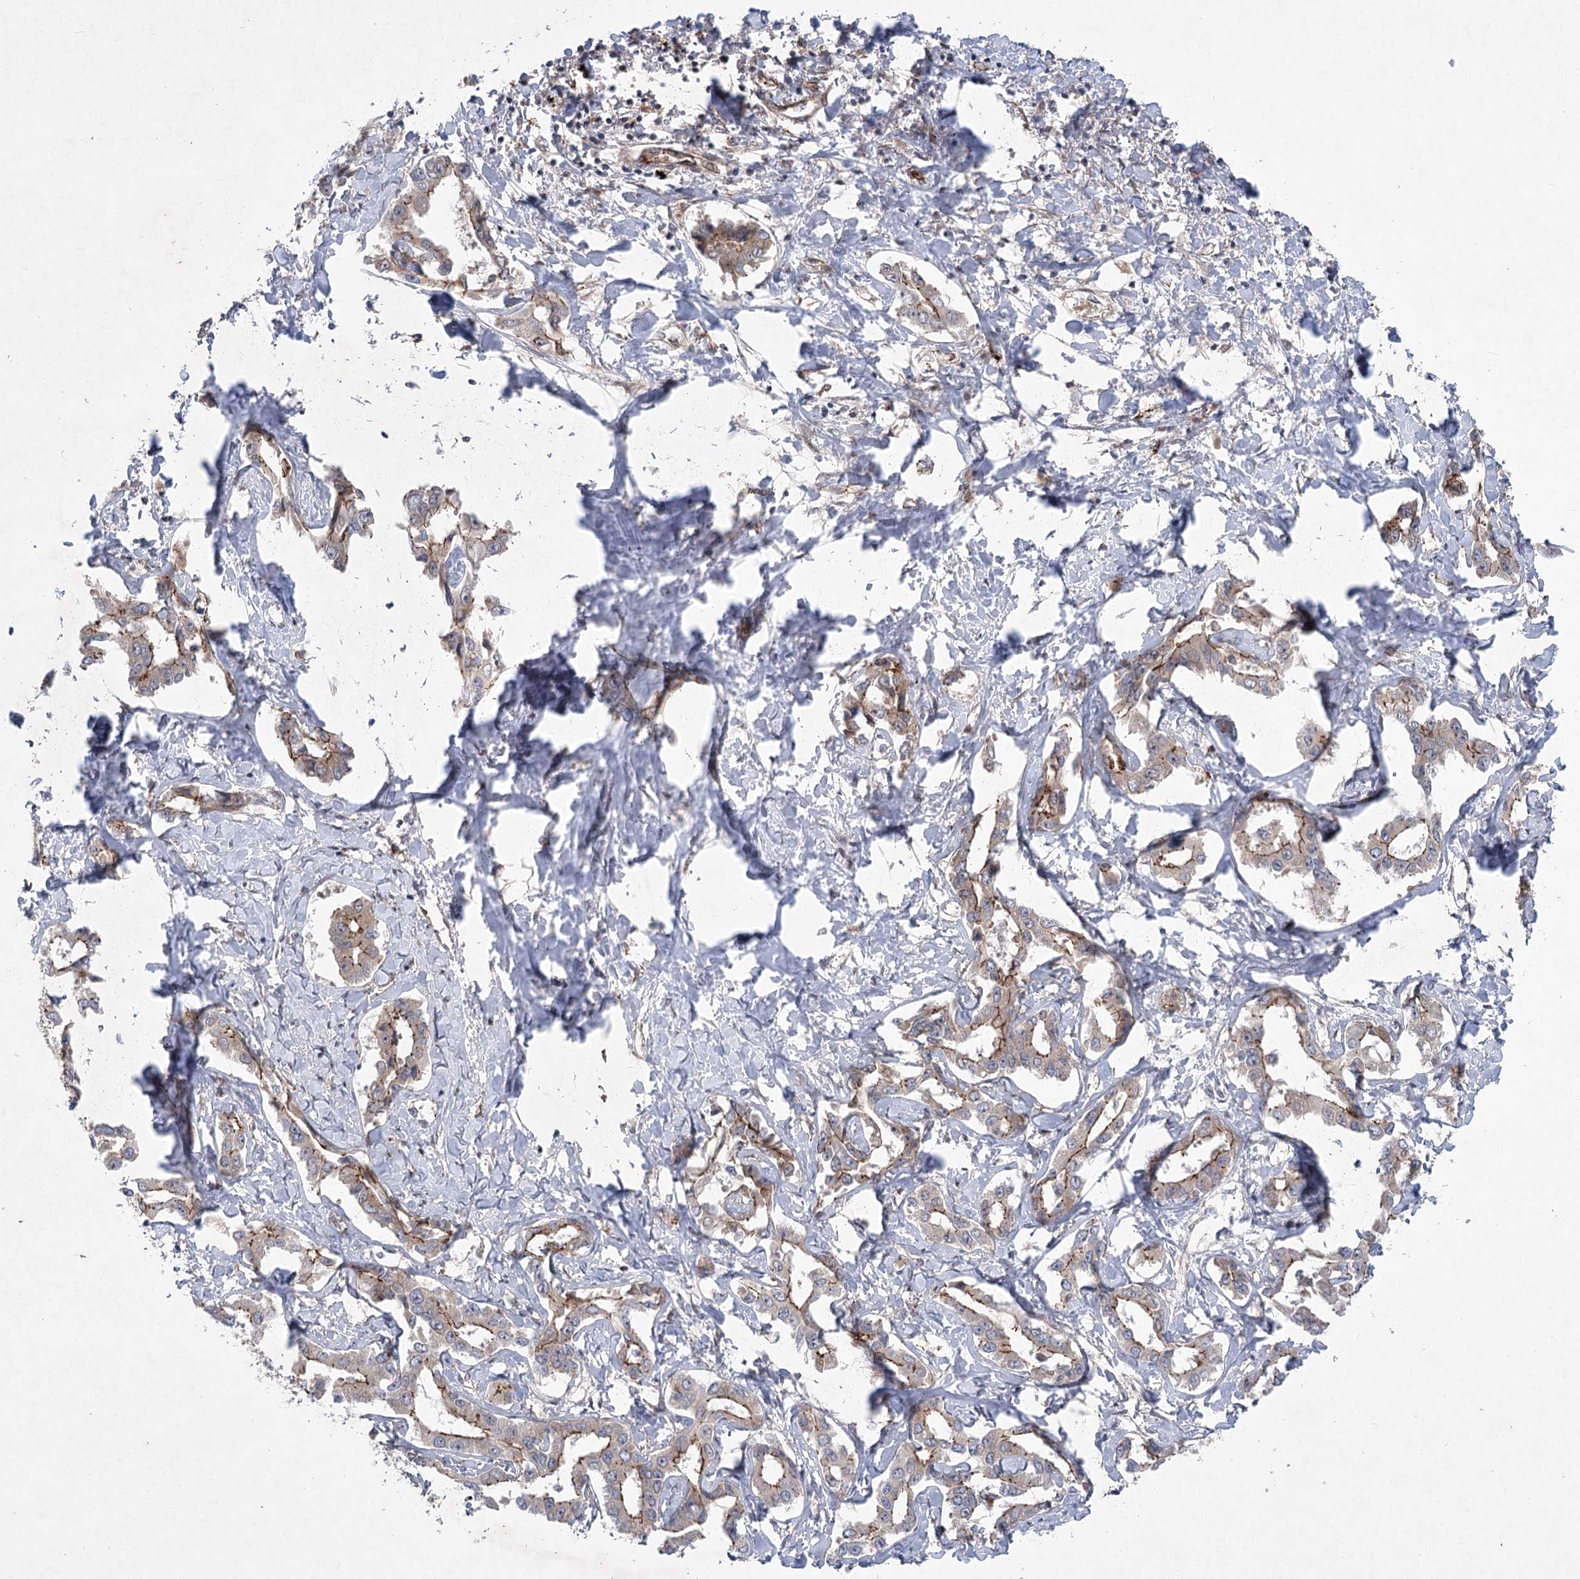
{"staining": {"intensity": "moderate", "quantity": "25%-75%", "location": "cytoplasmic/membranous"}, "tissue": "liver cancer", "cell_type": "Tumor cells", "image_type": "cancer", "snomed": [{"axis": "morphology", "description": "Cholangiocarcinoma"}, {"axis": "topography", "description": "Liver"}], "caption": "The histopathology image reveals staining of liver cancer (cholangiocarcinoma), revealing moderate cytoplasmic/membranous protein positivity (brown color) within tumor cells. (Stains: DAB in brown, nuclei in blue, Microscopy: brightfield microscopy at high magnification).", "gene": "METTL24", "patient": {"sex": "male", "age": 59}}